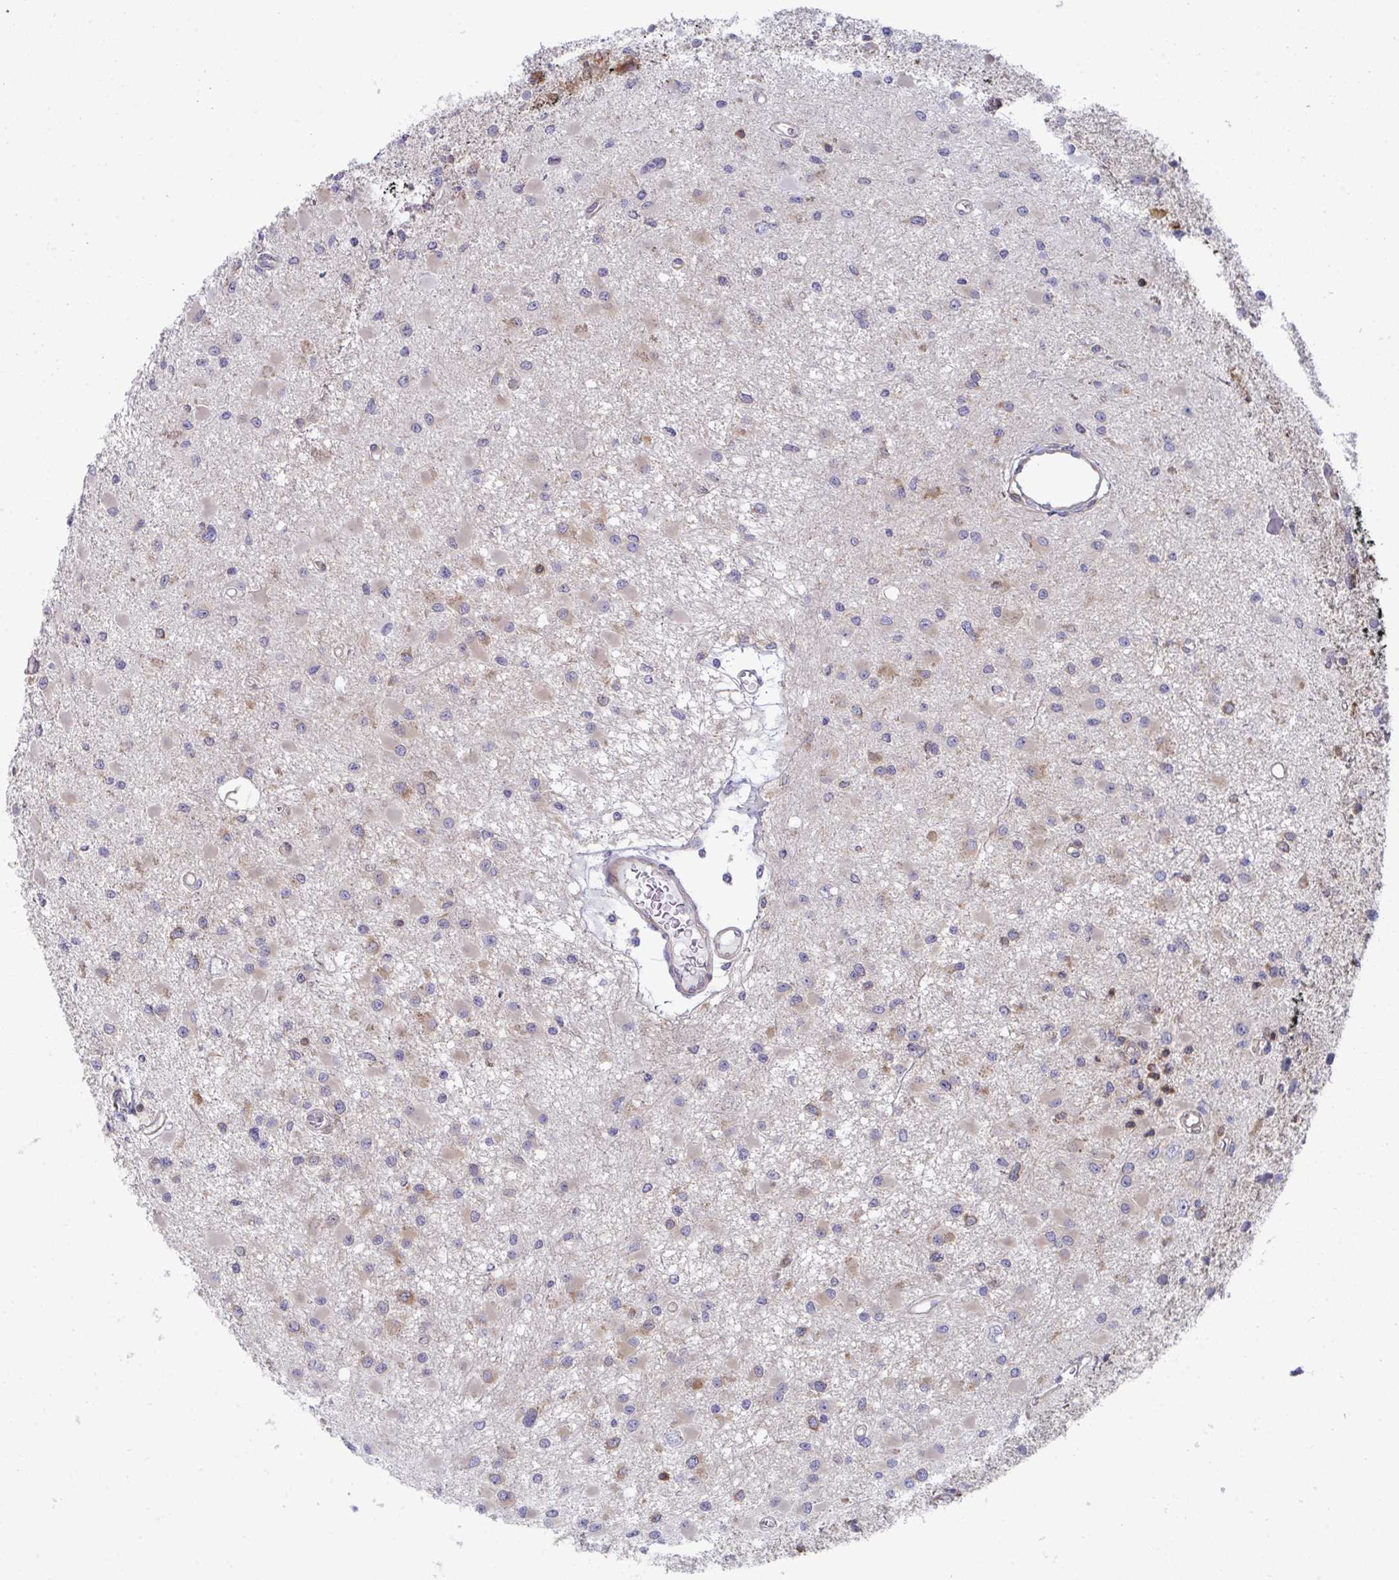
{"staining": {"intensity": "weak", "quantity": "<25%", "location": "cytoplasmic/membranous"}, "tissue": "glioma", "cell_type": "Tumor cells", "image_type": "cancer", "snomed": [{"axis": "morphology", "description": "Glioma, malignant, High grade"}, {"axis": "topography", "description": "Brain"}], "caption": "Tumor cells are negative for protein expression in human malignant high-grade glioma.", "gene": "WNK1", "patient": {"sex": "male", "age": 54}}